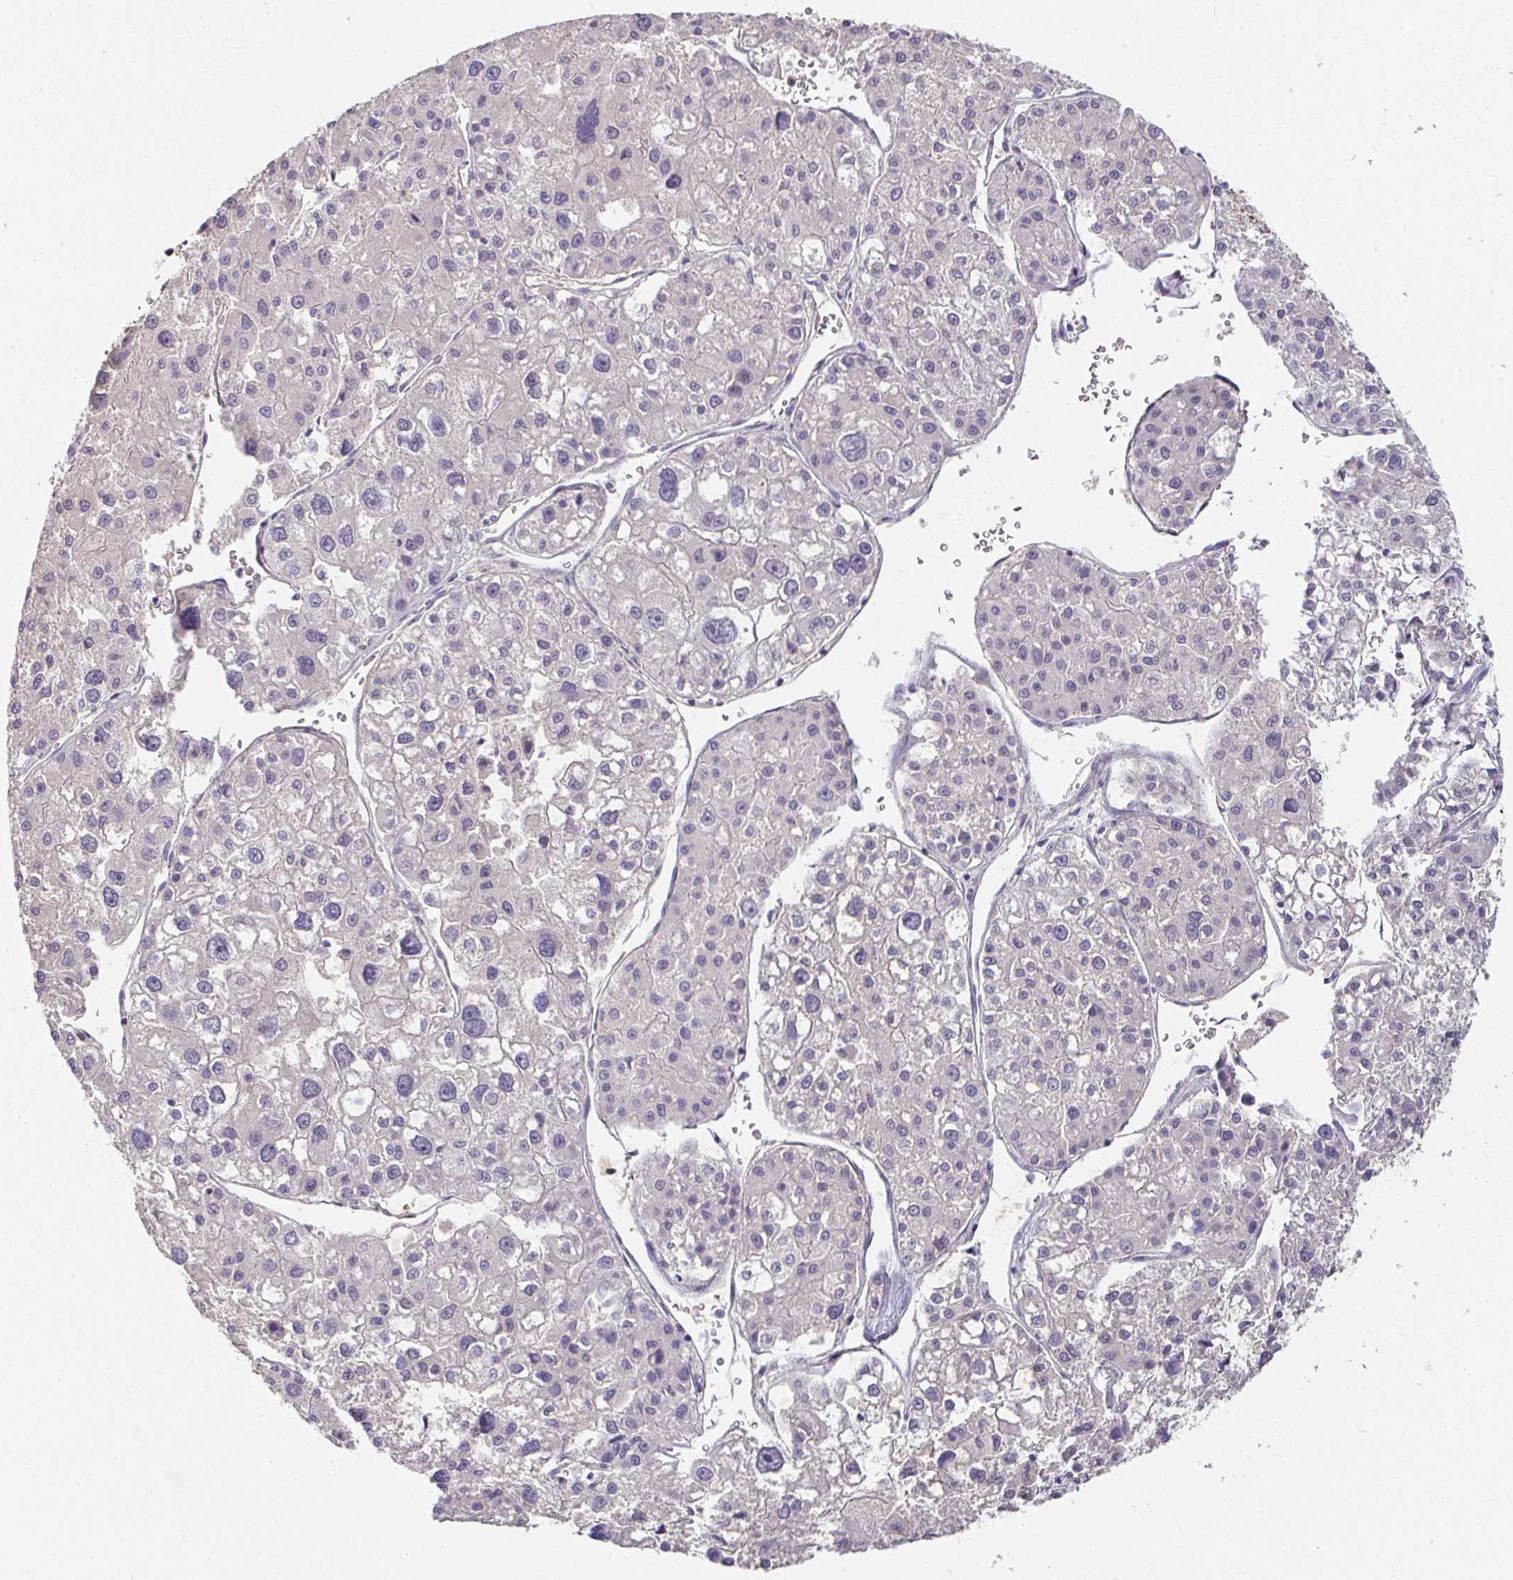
{"staining": {"intensity": "negative", "quantity": "none", "location": "none"}, "tissue": "liver cancer", "cell_type": "Tumor cells", "image_type": "cancer", "snomed": [{"axis": "morphology", "description": "Carcinoma, Hepatocellular, NOS"}, {"axis": "topography", "description": "Liver"}], "caption": "Tumor cells show no significant protein expression in liver hepatocellular carcinoma.", "gene": "LOXL4", "patient": {"sex": "male", "age": 73}}